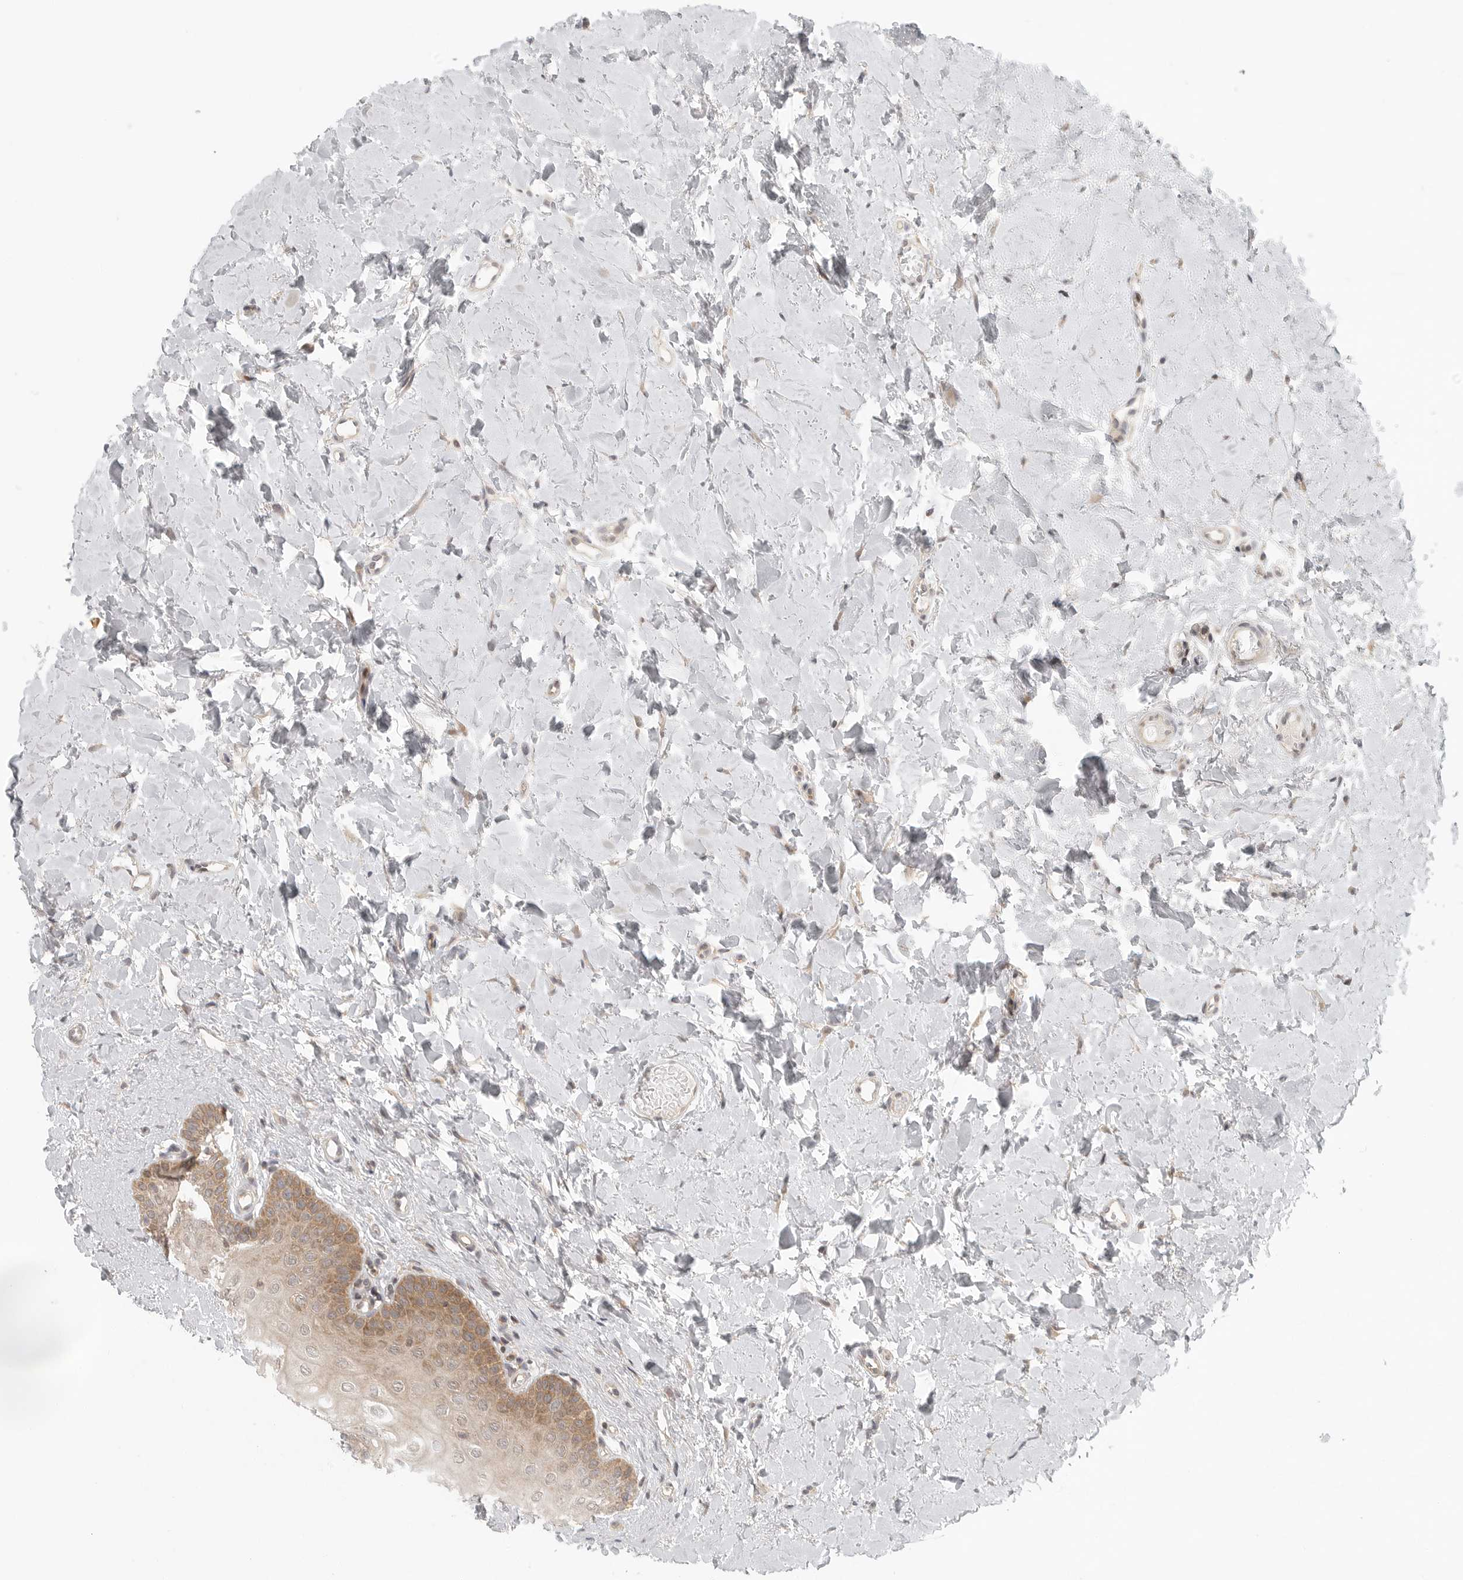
{"staining": {"intensity": "moderate", "quantity": ">75%", "location": "cytoplasmic/membranous,nuclear"}, "tissue": "oral mucosa", "cell_type": "Squamous epithelial cells", "image_type": "normal", "snomed": [{"axis": "morphology", "description": "Normal tissue, NOS"}, {"axis": "topography", "description": "Oral tissue"}], "caption": "A high-resolution image shows immunohistochemistry (IHC) staining of normal oral mucosa, which exhibits moderate cytoplasmic/membranous,nuclear staining in about >75% of squamous epithelial cells. The staining was performed using DAB (3,3'-diaminobenzidine), with brown indicating positive protein expression. Nuclei are stained blue with hematoxylin.", "gene": "HDAC6", "patient": {"sex": "female", "age": 39}}